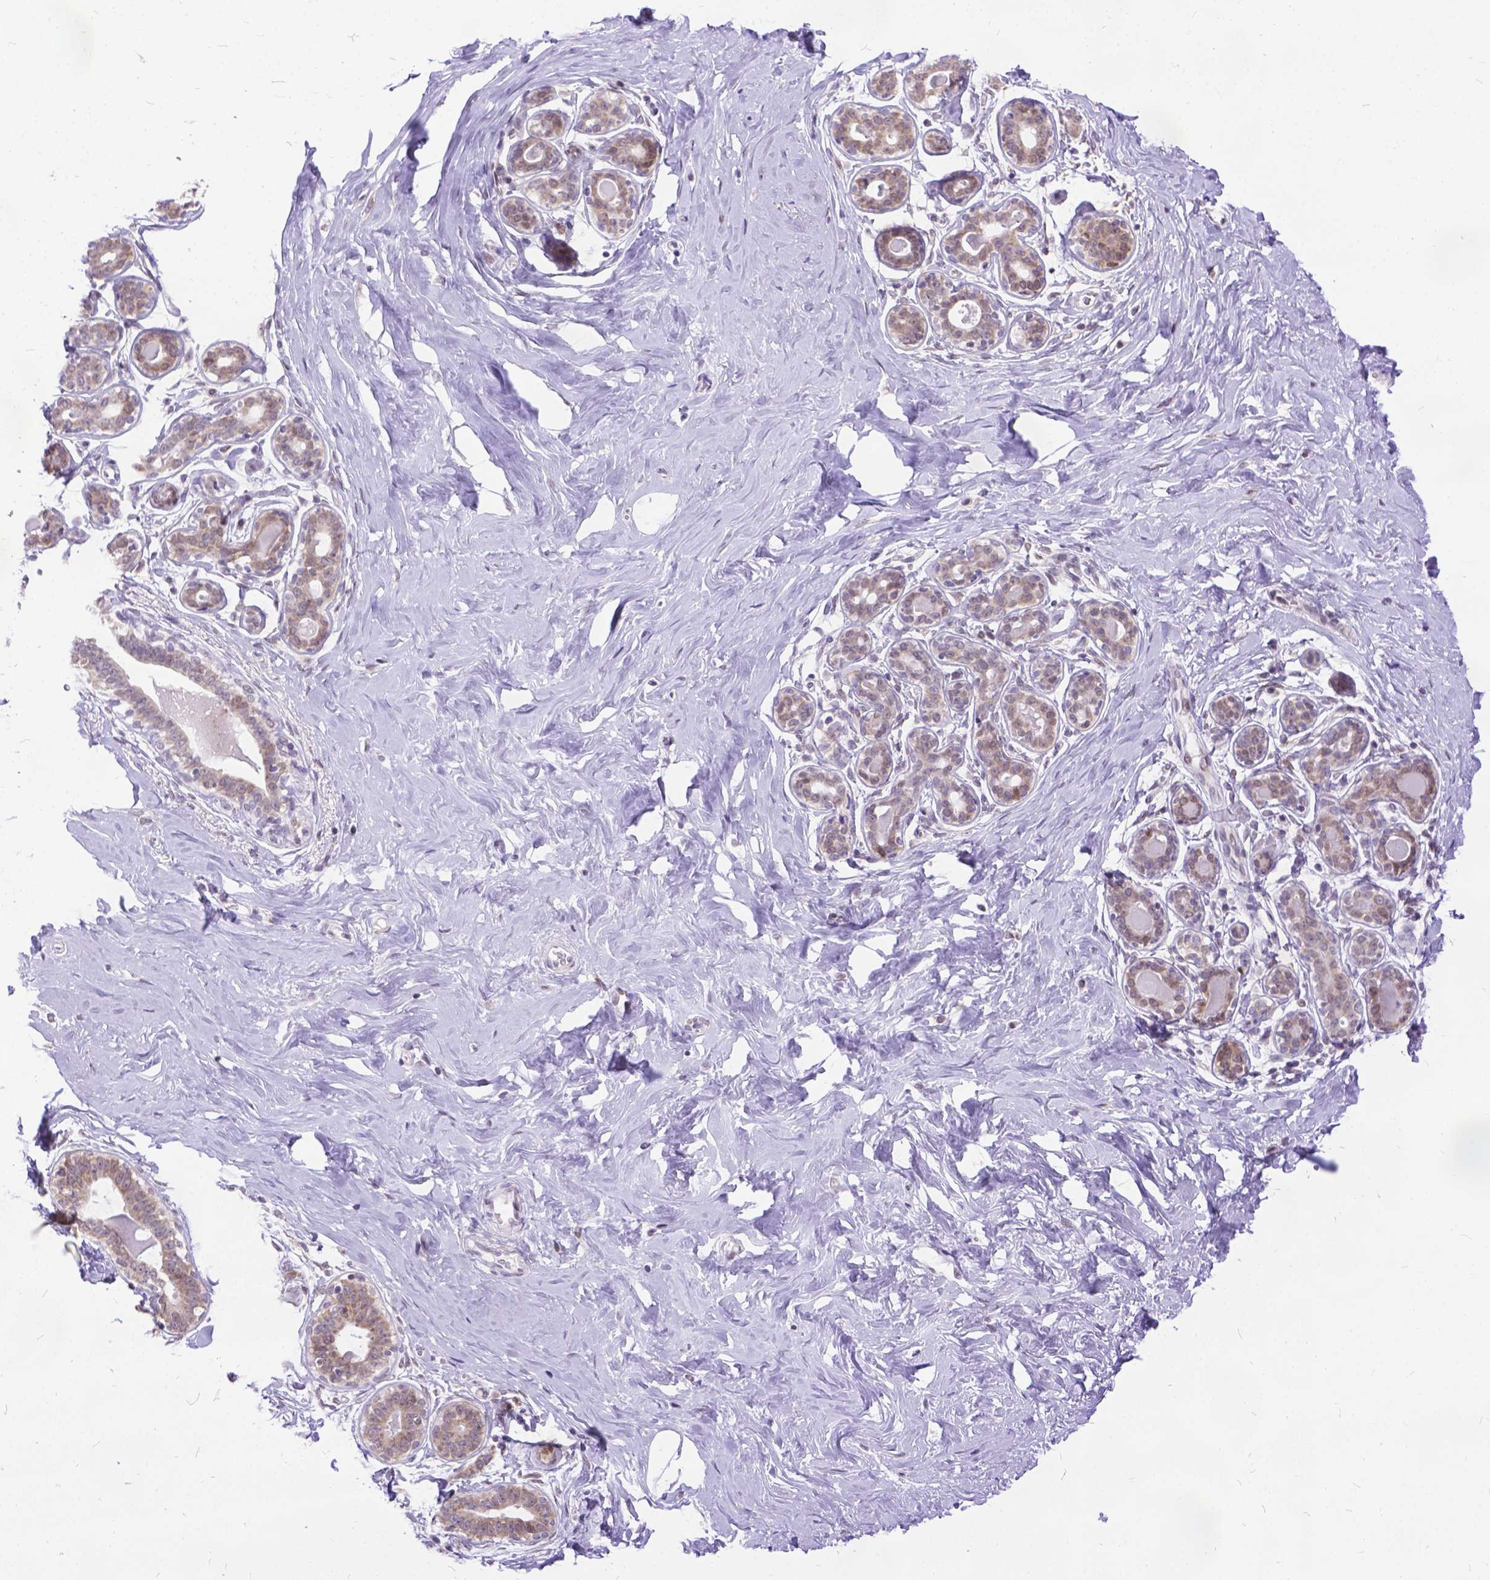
{"staining": {"intensity": "negative", "quantity": "none", "location": "none"}, "tissue": "breast", "cell_type": "Adipocytes", "image_type": "normal", "snomed": [{"axis": "morphology", "description": "Normal tissue, NOS"}, {"axis": "topography", "description": "Skin"}, {"axis": "topography", "description": "Breast"}], "caption": "This histopathology image is of benign breast stained with immunohistochemistry to label a protein in brown with the nuclei are counter-stained blue. There is no staining in adipocytes.", "gene": "FAM124B", "patient": {"sex": "female", "age": 43}}